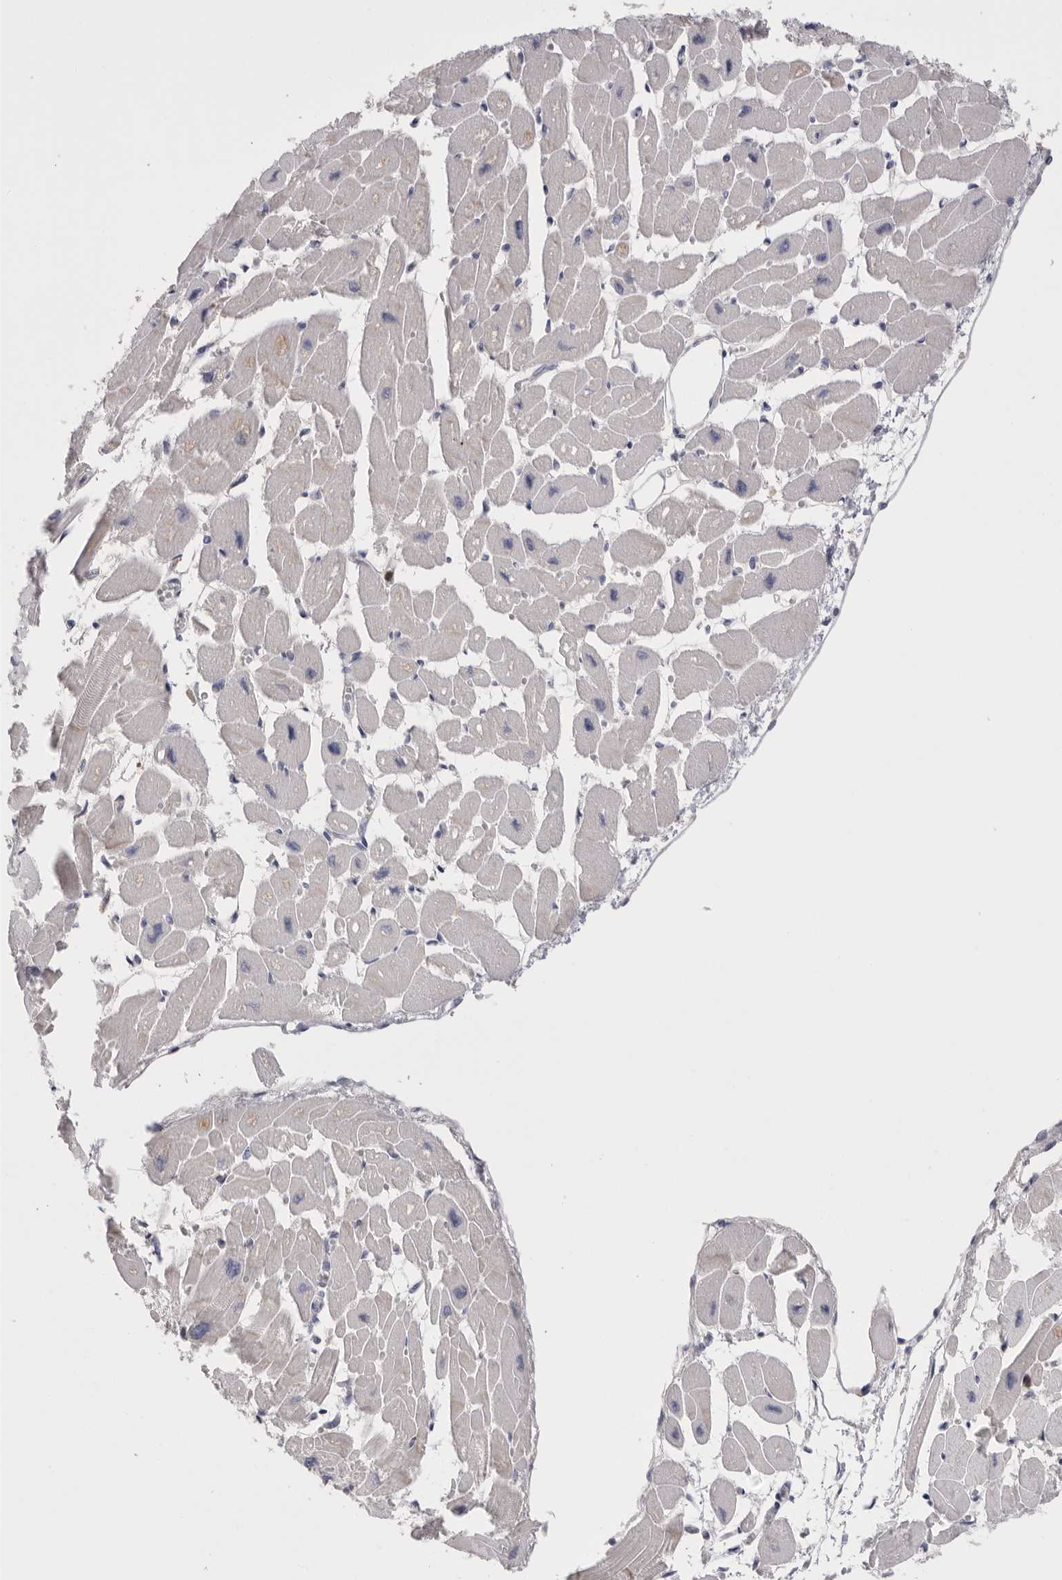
{"staining": {"intensity": "negative", "quantity": "none", "location": "none"}, "tissue": "heart muscle", "cell_type": "Cardiomyocytes", "image_type": "normal", "snomed": [{"axis": "morphology", "description": "Normal tissue, NOS"}, {"axis": "topography", "description": "Heart"}], "caption": "This histopathology image is of unremarkable heart muscle stained with immunohistochemistry (IHC) to label a protein in brown with the nuclei are counter-stained blue. There is no positivity in cardiomyocytes.", "gene": "CCDC126", "patient": {"sex": "female", "age": 54}}